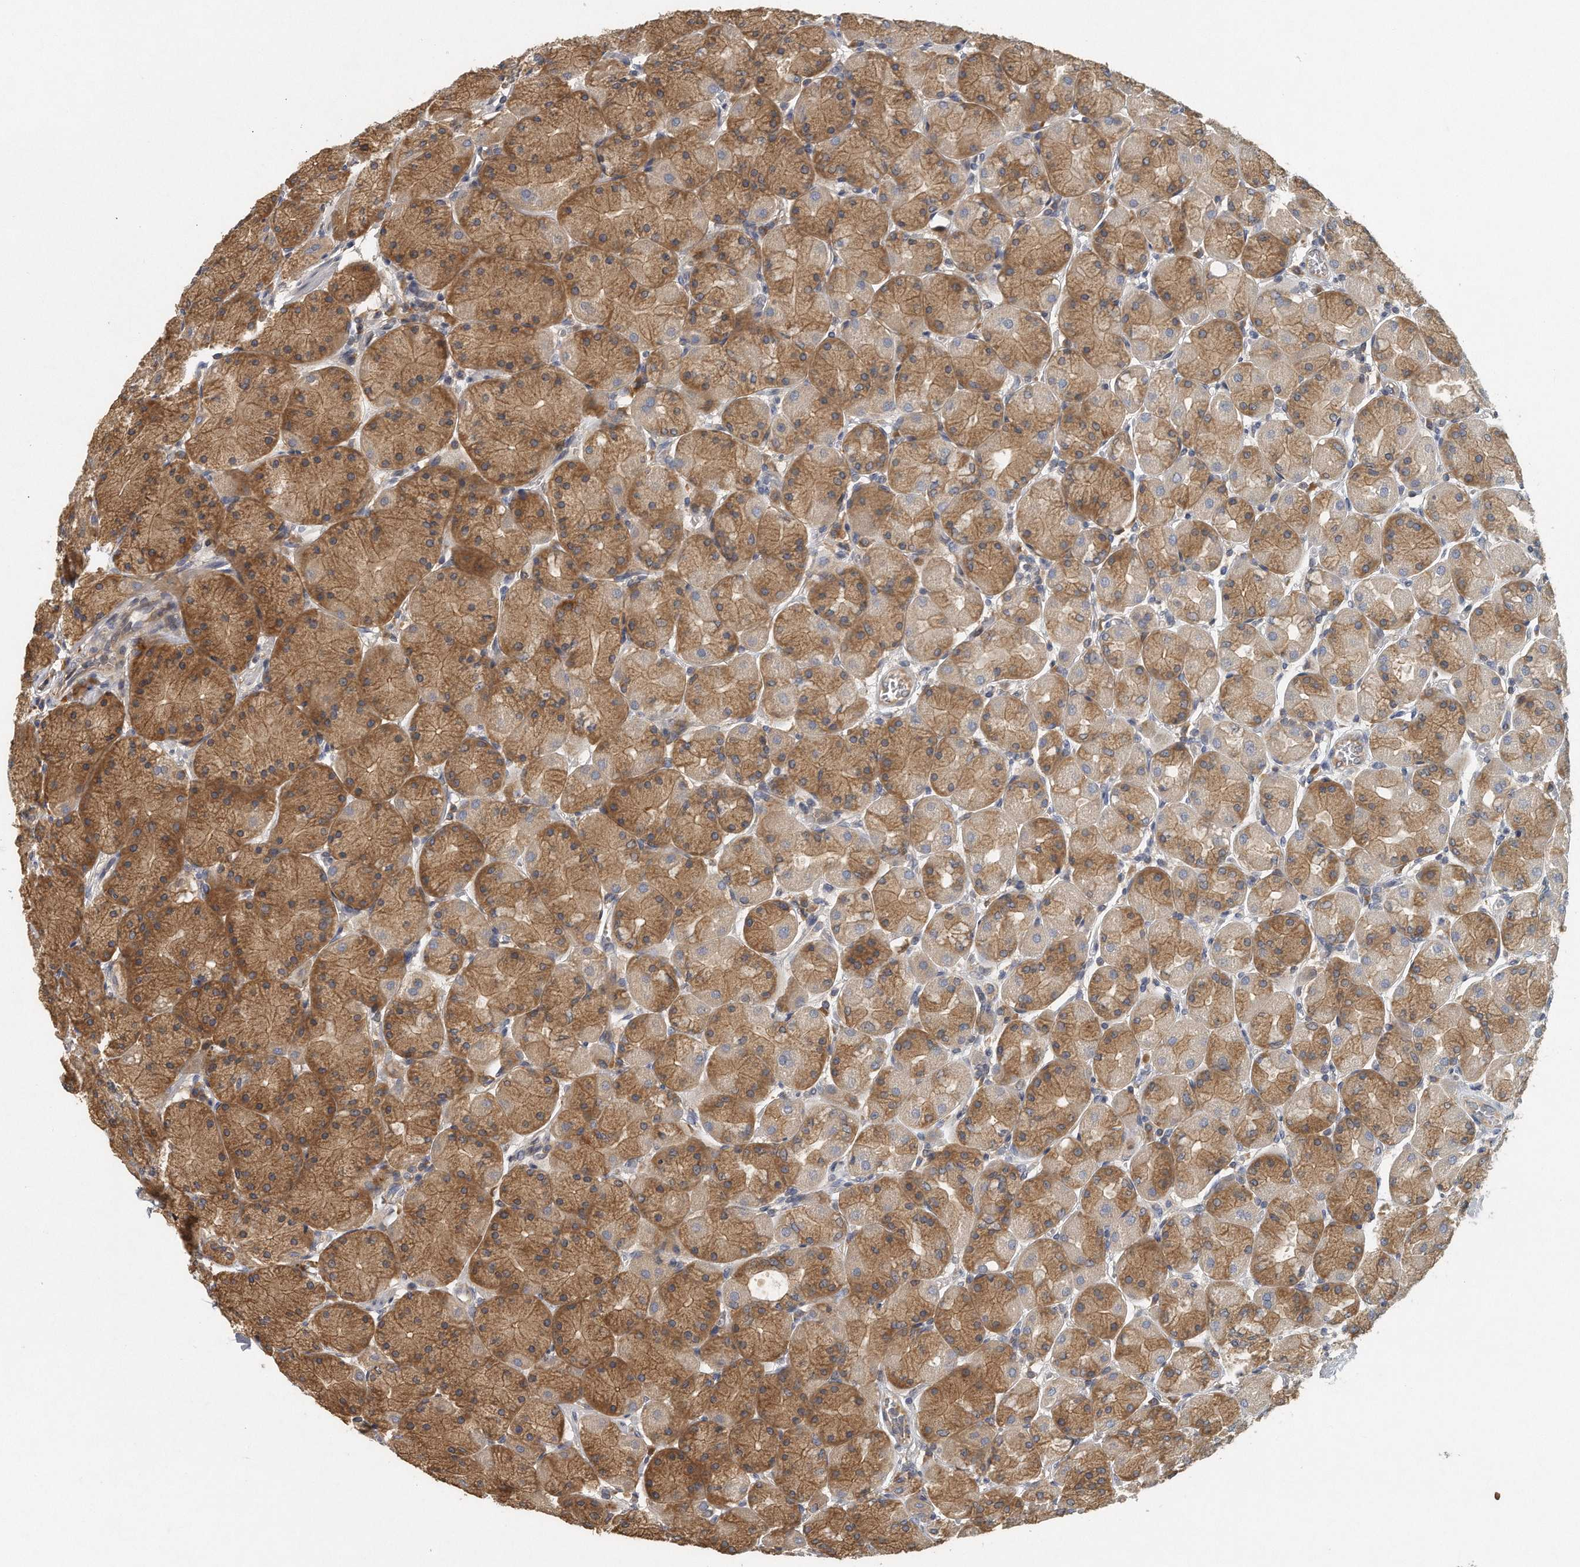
{"staining": {"intensity": "strong", "quantity": ">75%", "location": "cytoplasmic/membranous"}, "tissue": "stomach", "cell_type": "Glandular cells", "image_type": "normal", "snomed": [{"axis": "morphology", "description": "Normal tissue, NOS"}, {"axis": "topography", "description": "Stomach, upper"}], "caption": "This histopathology image demonstrates normal stomach stained with immunohistochemistry to label a protein in brown. The cytoplasmic/membranous of glandular cells show strong positivity for the protein. Nuclei are counter-stained blue.", "gene": "EIF3I", "patient": {"sex": "female", "age": 56}}